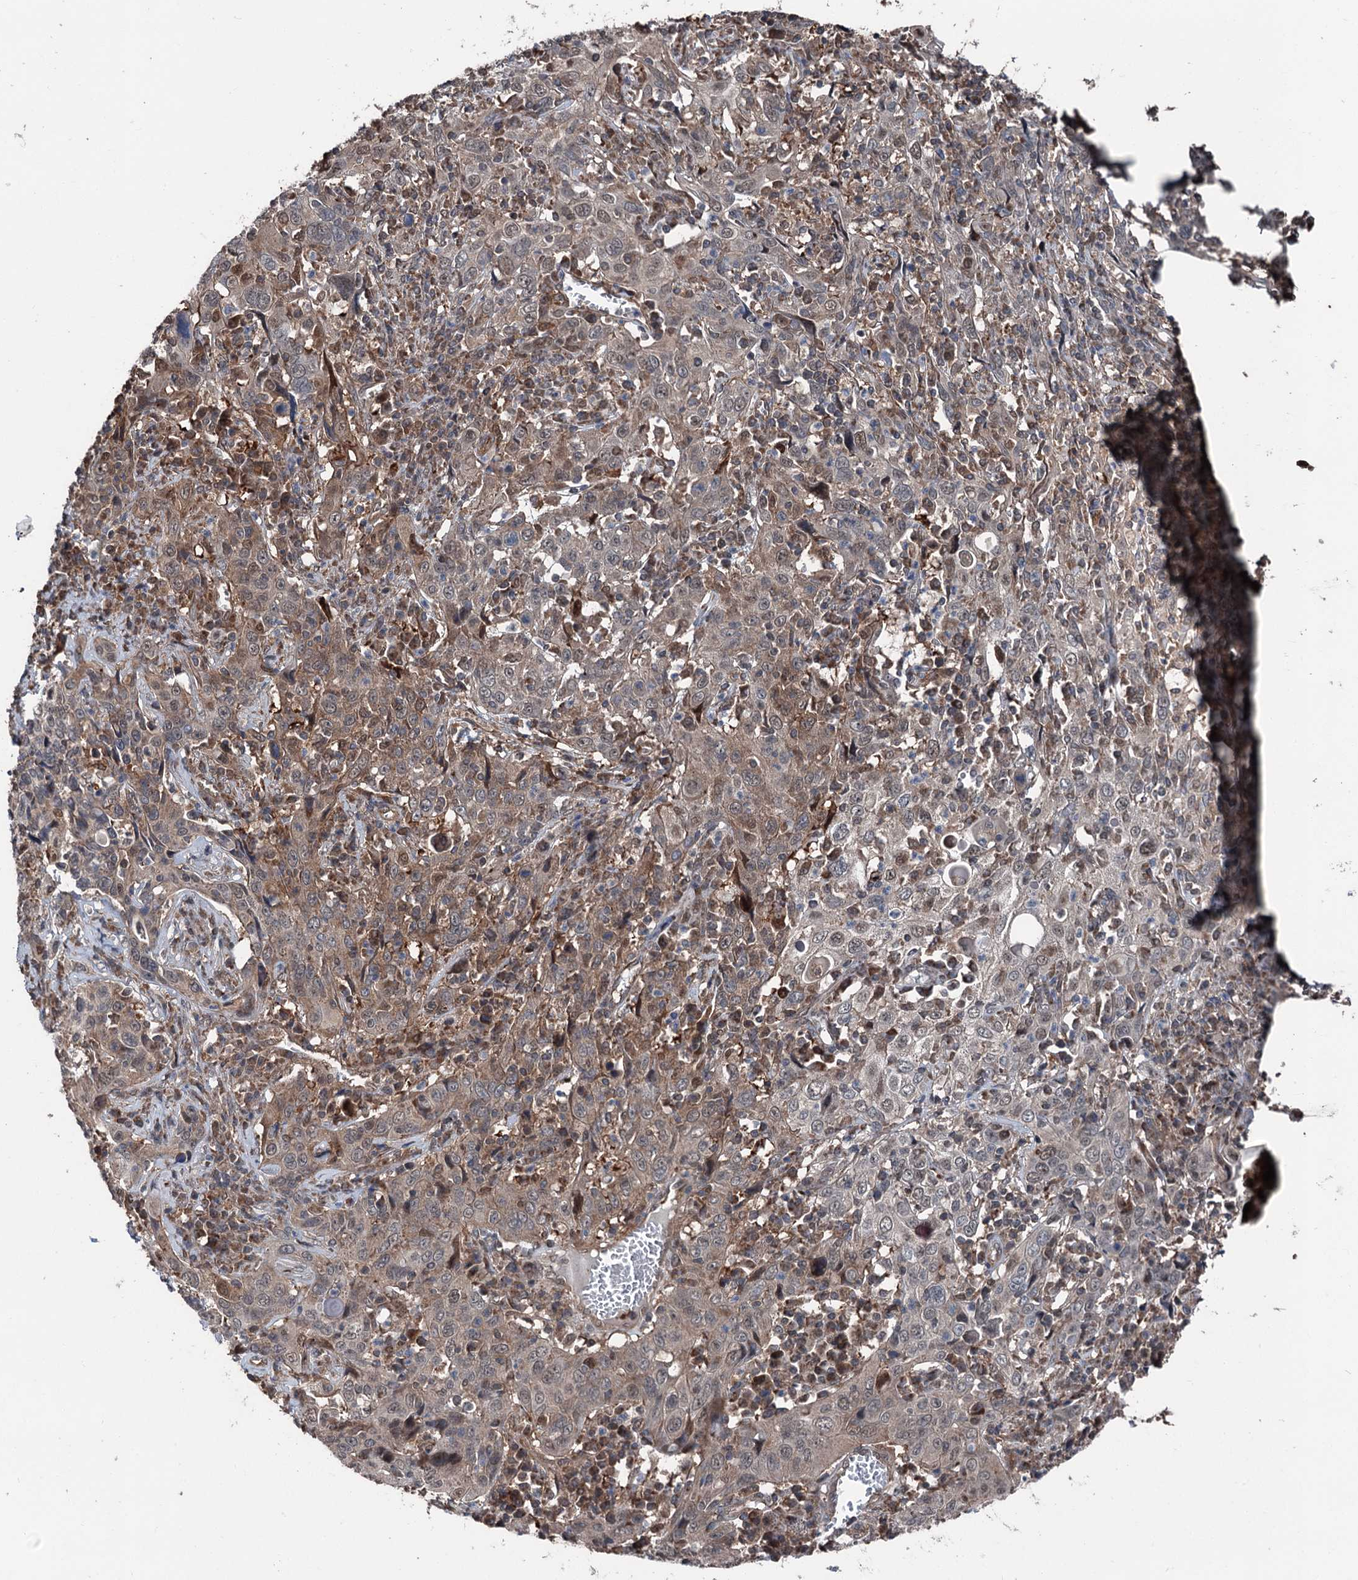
{"staining": {"intensity": "moderate", "quantity": "25%-75%", "location": "cytoplasmic/membranous"}, "tissue": "cervical cancer", "cell_type": "Tumor cells", "image_type": "cancer", "snomed": [{"axis": "morphology", "description": "Squamous cell carcinoma, NOS"}, {"axis": "topography", "description": "Cervix"}], "caption": "Cervical cancer was stained to show a protein in brown. There is medium levels of moderate cytoplasmic/membranous expression in about 25%-75% of tumor cells.", "gene": "PSMD13", "patient": {"sex": "female", "age": 46}}